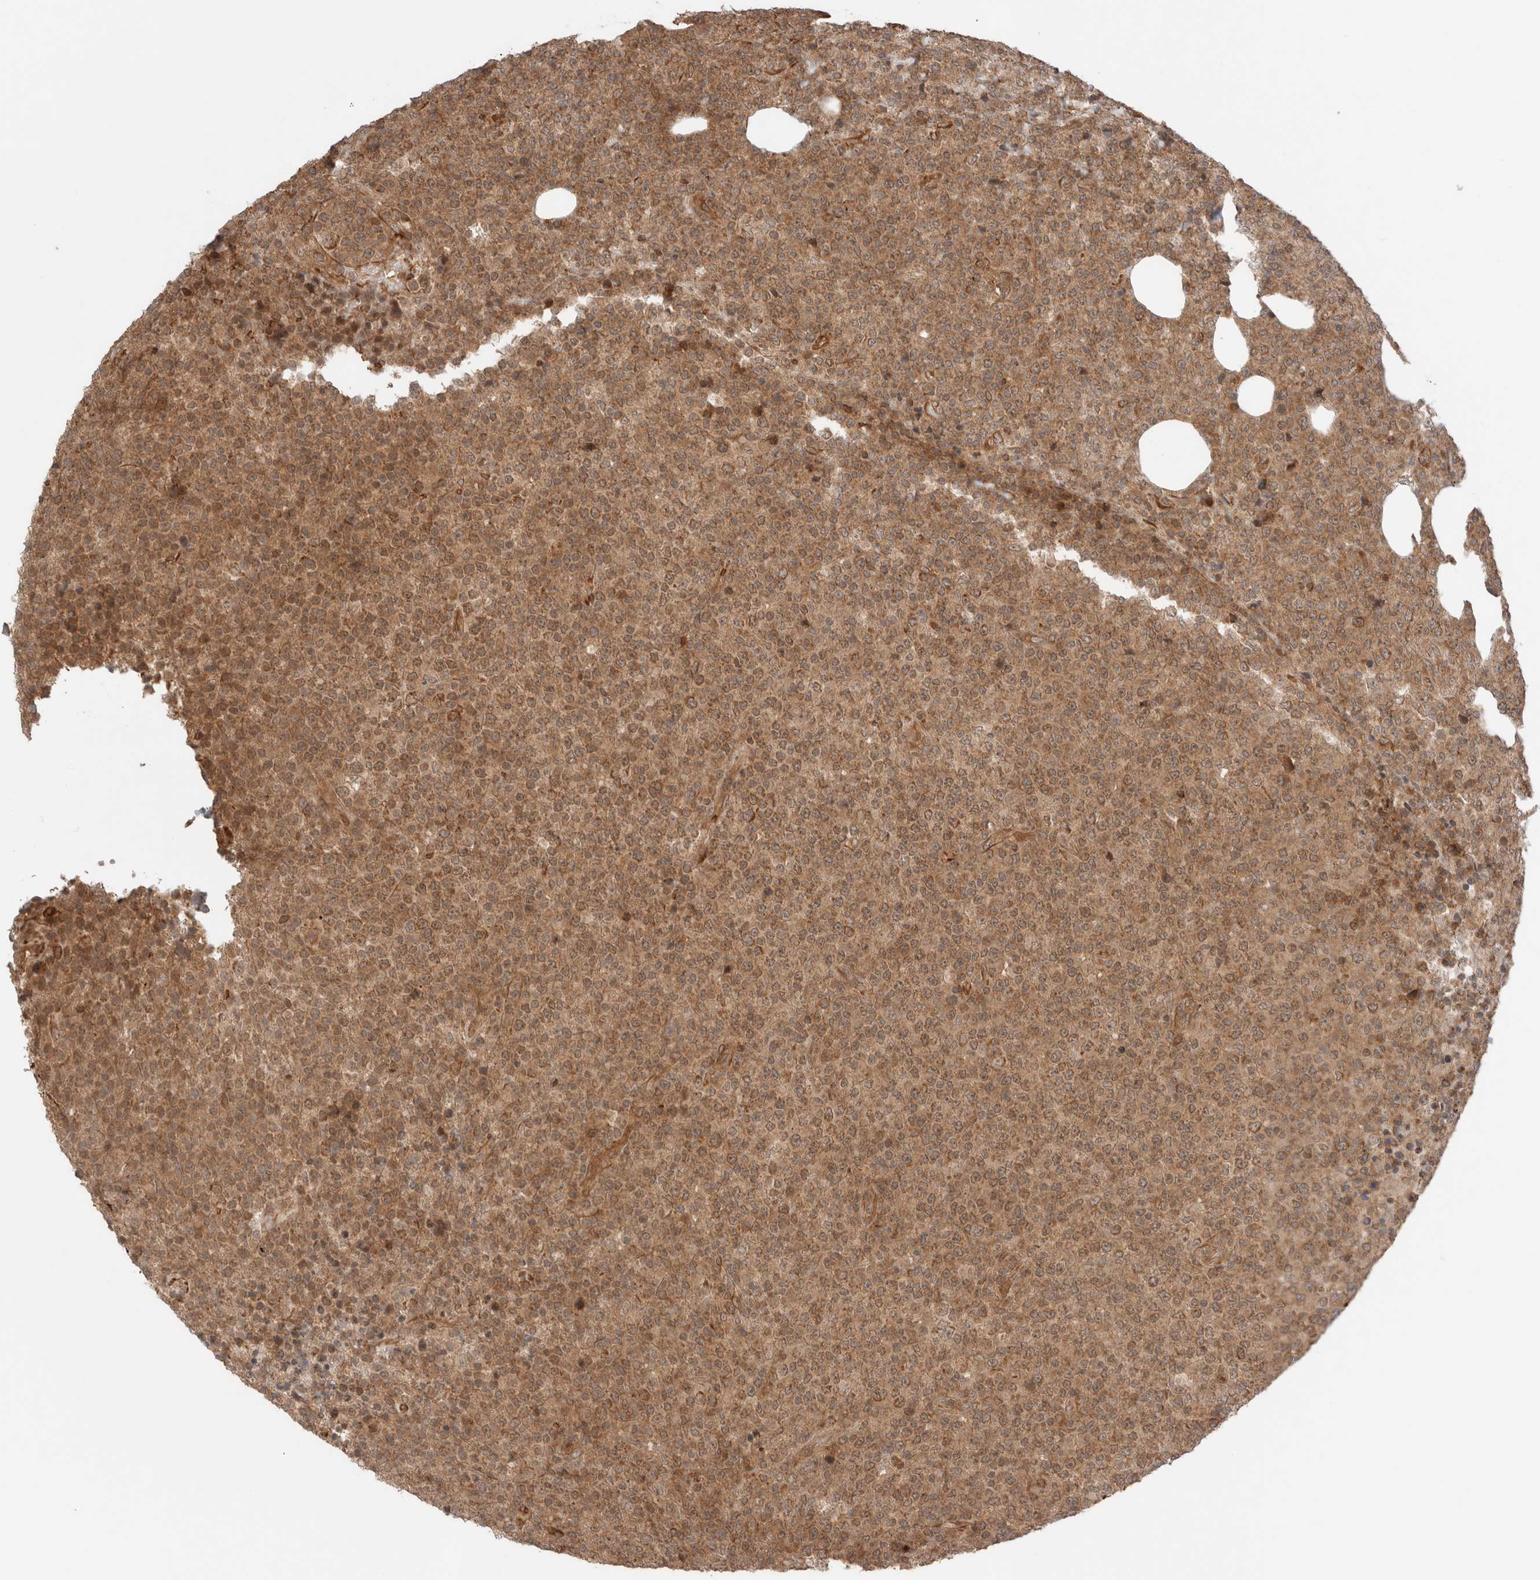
{"staining": {"intensity": "moderate", "quantity": ">75%", "location": "cytoplasmic/membranous"}, "tissue": "lymphoma", "cell_type": "Tumor cells", "image_type": "cancer", "snomed": [{"axis": "morphology", "description": "Malignant lymphoma, non-Hodgkin's type, High grade"}, {"axis": "topography", "description": "Lymph node"}], "caption": "Lymphoma stained with immunohistochemistry (IHC) shows moderate cytoplasmic/membranous positivity in about >75% of tumor cells.", "gene": "ZNF649", "patient": {"sex": "male", "age": 13}}